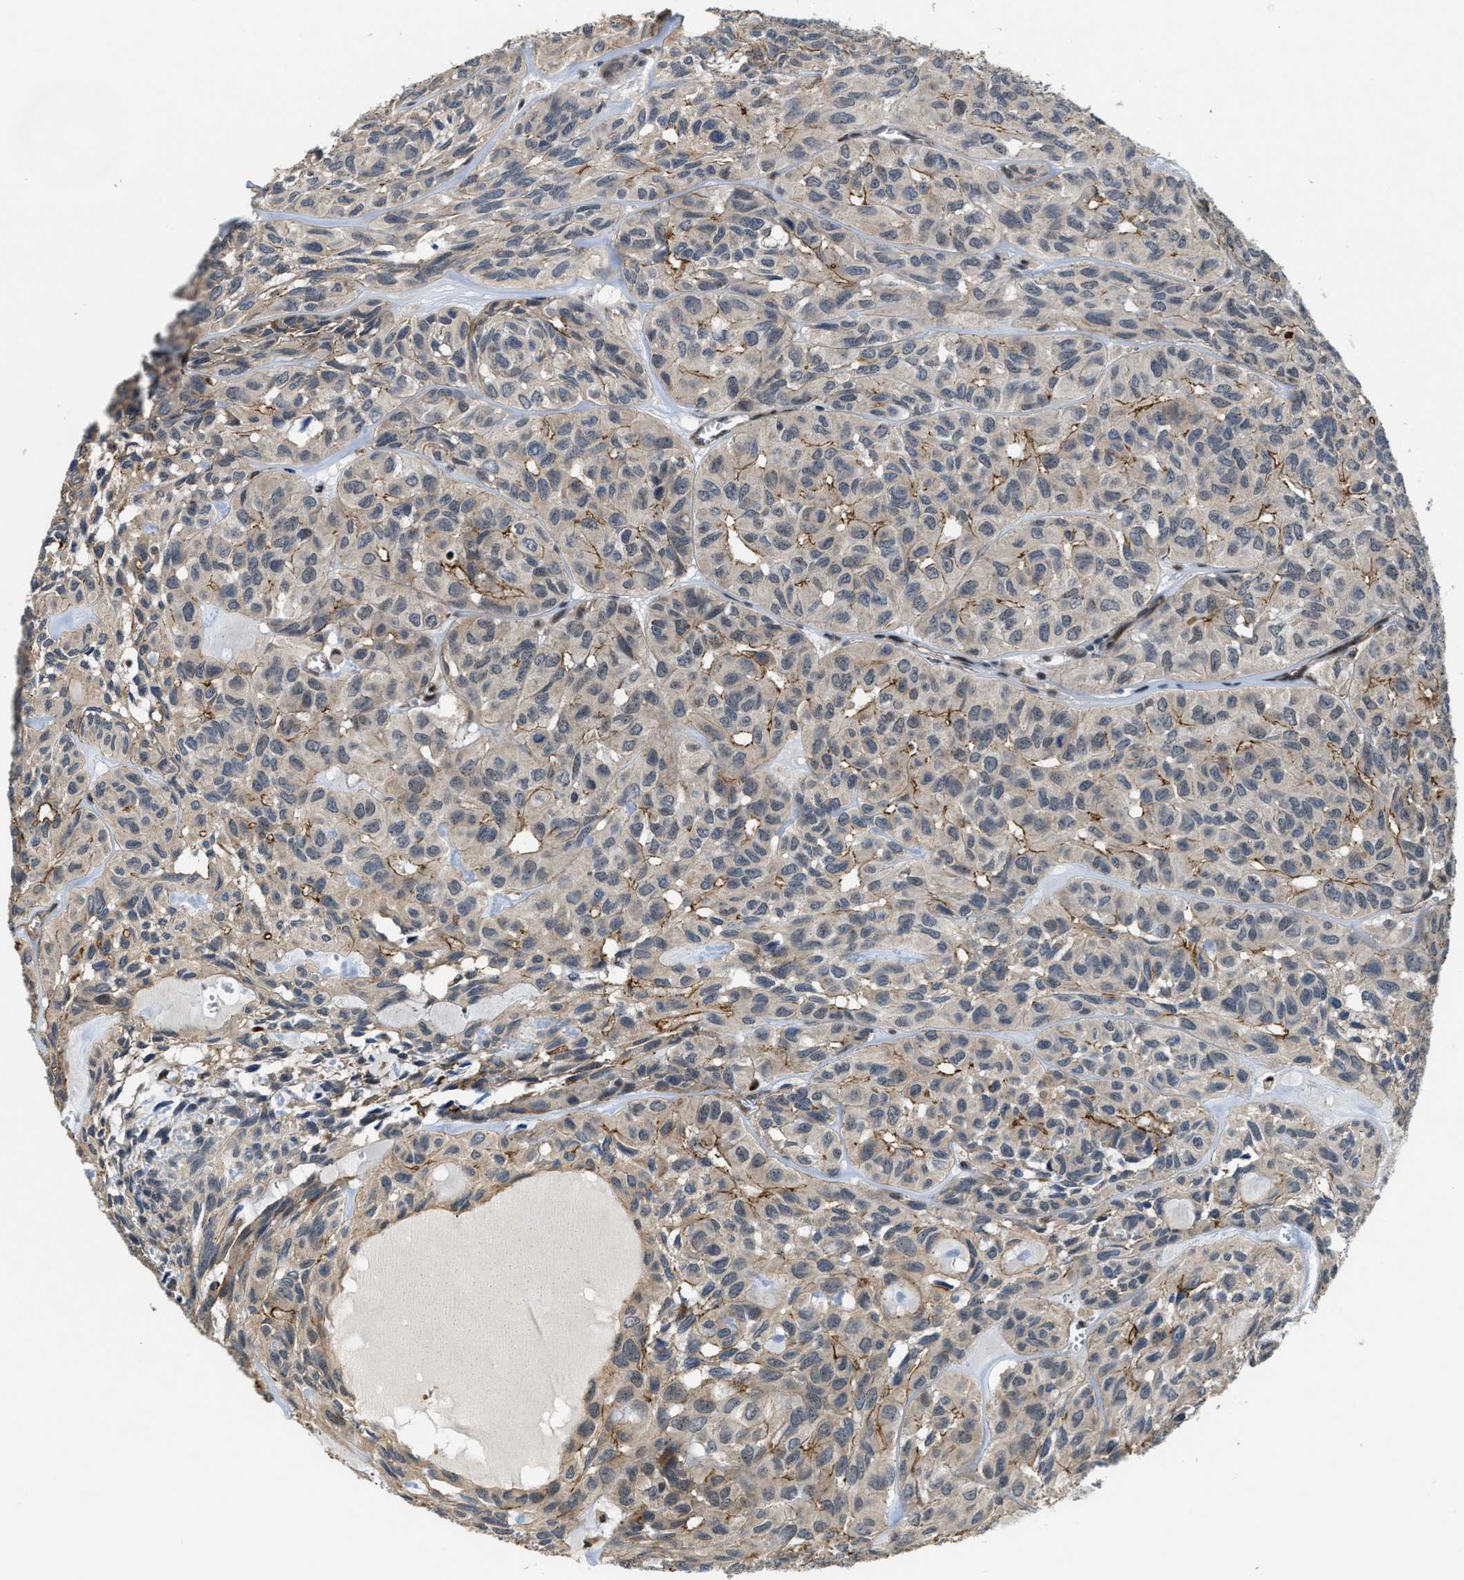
{"staining": {"intensity": "weak", "quantity": "25%-75%", "location": "cytoplasmic/membranous"}, "tissue": "head and neck cancer", "cell_type": "Tumor cells", "image_type": "cancer", "snomed": [{"axis": "morphology", "description": "Adenocarcinoma, NOS"}, {"axis": "topography", "description": "Salivary gland, NOS"}, {"axis": "topography", "description": "Head-Neck"}], "caption": "Immunohistochemistry (IHC) histopathology image of neoplastic tissue: human head and neck adenocarcinoma stained using immunohistochemistry displays low levels of weak protein expression localized specifically in the cytoplasmic/membranous of tumor cells, appearing as a cytoplasmic/membranous brown color.", "gene": "DPF2", "patient": {"sex": "female", "age": 76}}